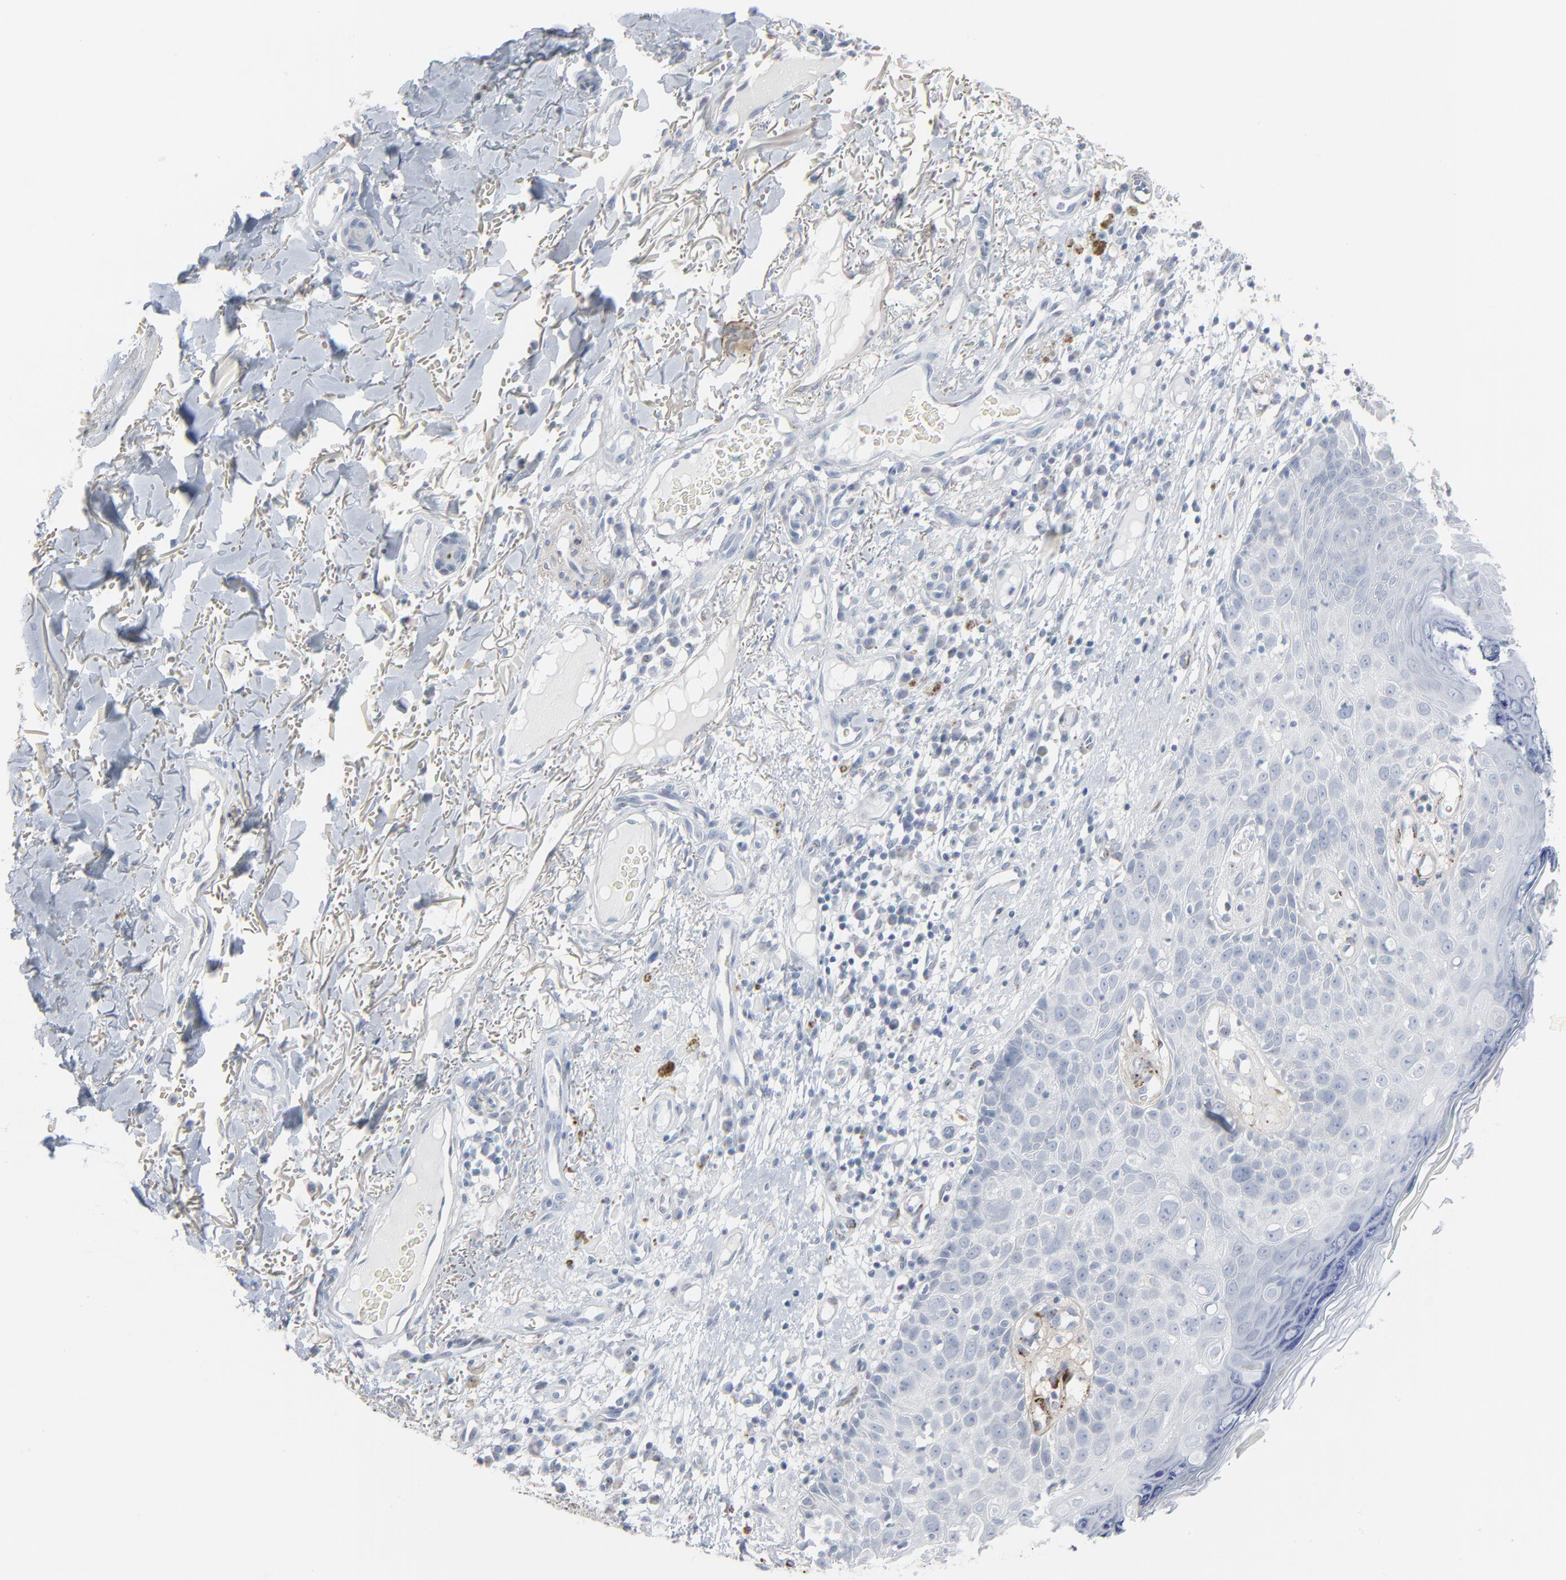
{"staining": {"intensity": "negative", "quantity": "none", "location": "none"}, "tissue": "skin cancer", "cell_type": "Tumor cells", "image_type": "cancer", "snomed": [{"axis": "morphology", "description": "Squamous cell carcinoma, NOS"}, {"axis": "topography", "description": "Skin"}], "caption": "The immunohistochemistry (IHC) micrograph has no significant staining in tumor cells of skin cancer (squamous cell carcinoma) tissue.", "gene": "BGN", "patient": {"sex": "male", "age": 87}}